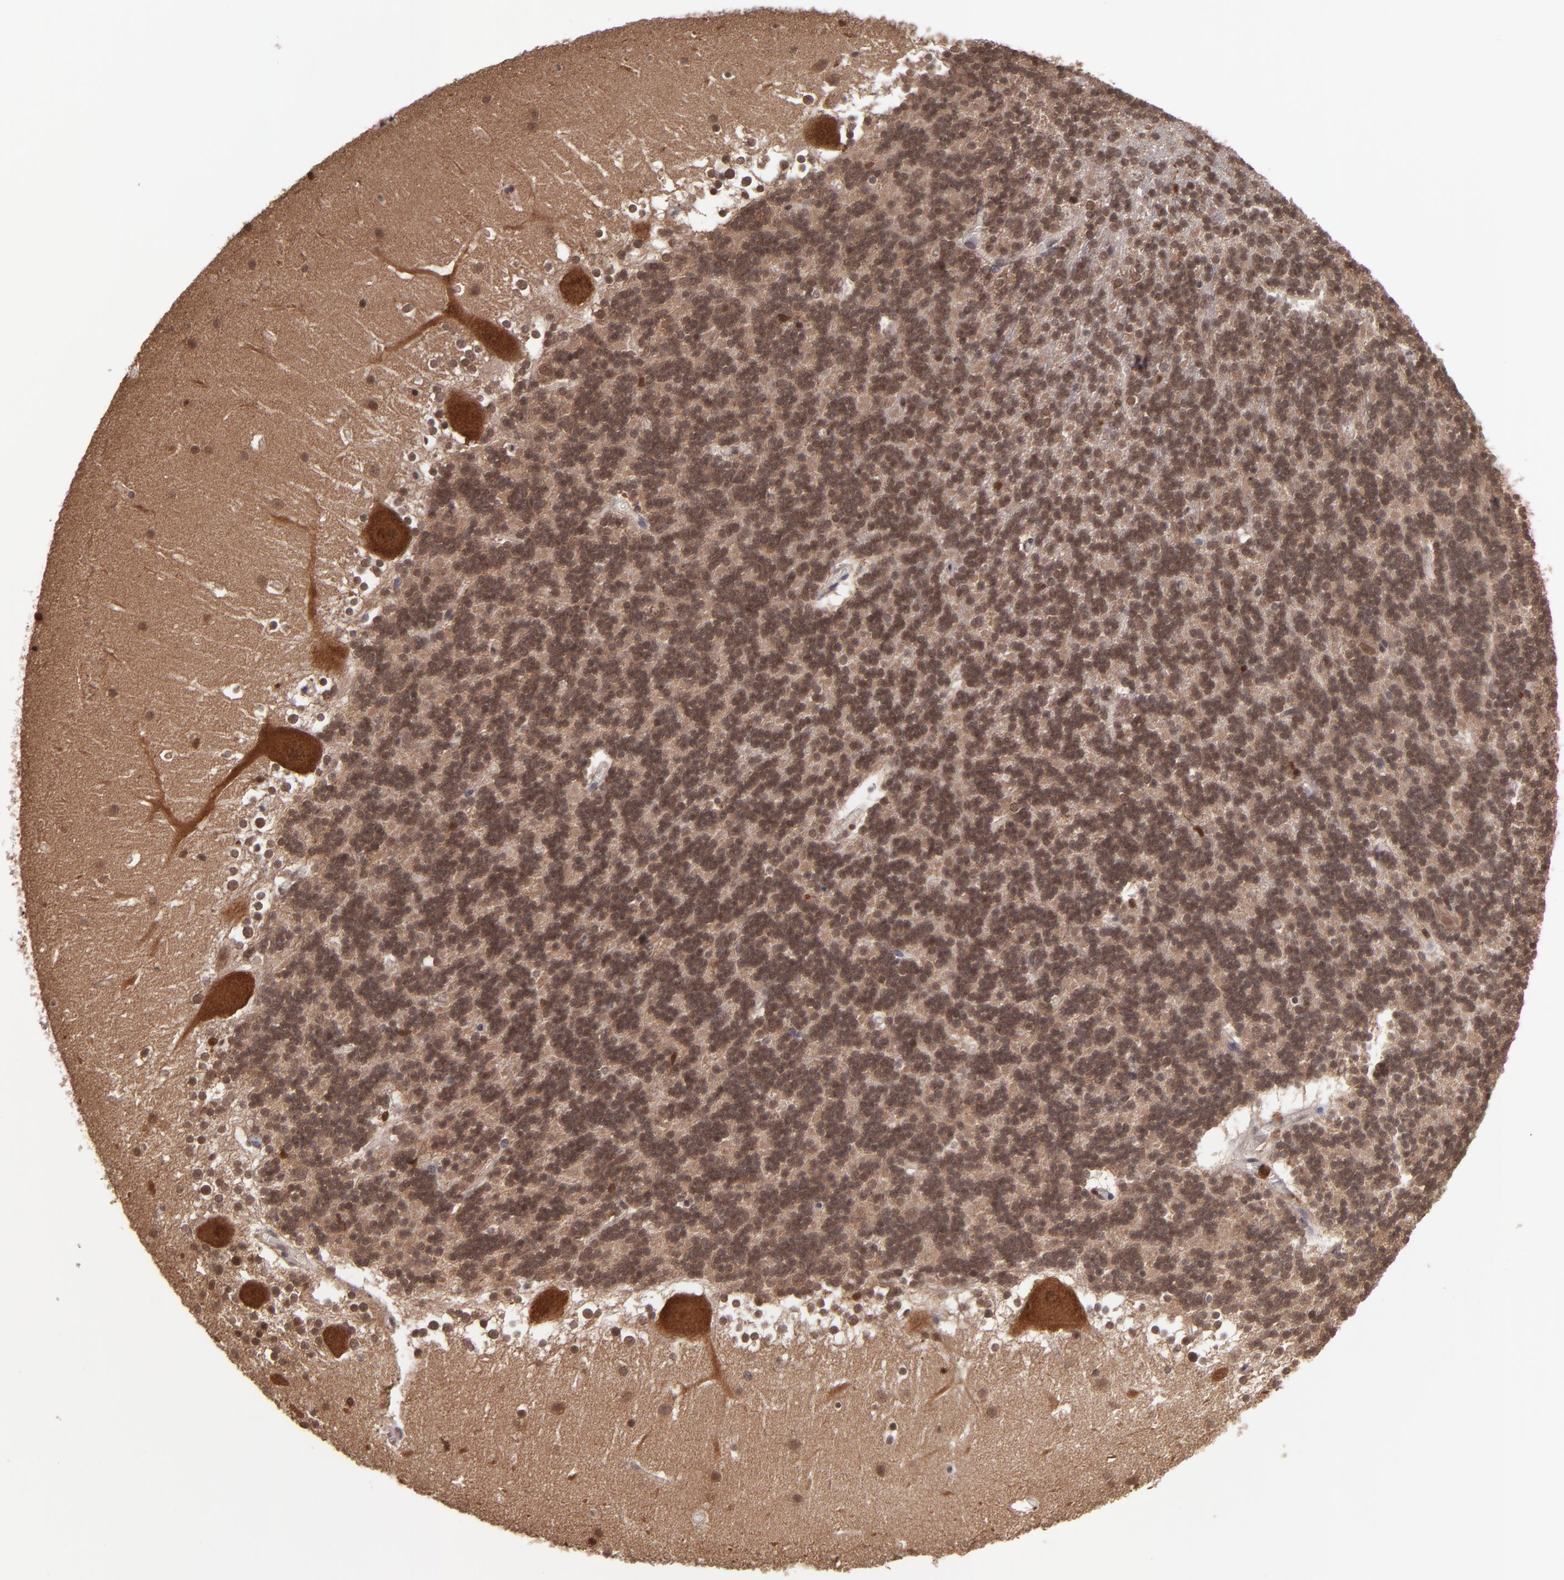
{"staining": {"intensity": "moderate", "quantity": ">75%", "location": "nuclear"}, "tissue": "cerebellum", "cell_type": "Cells in granular layer", "image_type": "normal", "snomed": [{"axis": "morphology", "description": "Normal tissue, NOS"}, {"axis": "topography", "description": "Cerebellum"}], "caption": "DAB (3,3'-diaminobenzidine) immunohistochemical staining of normal cerebellum demonstrates moderate nuclear protein staining in approximately >75% of cells in granular layer.", "gene": "GRB2", "patient": {"sex": "female", "age": 19}}